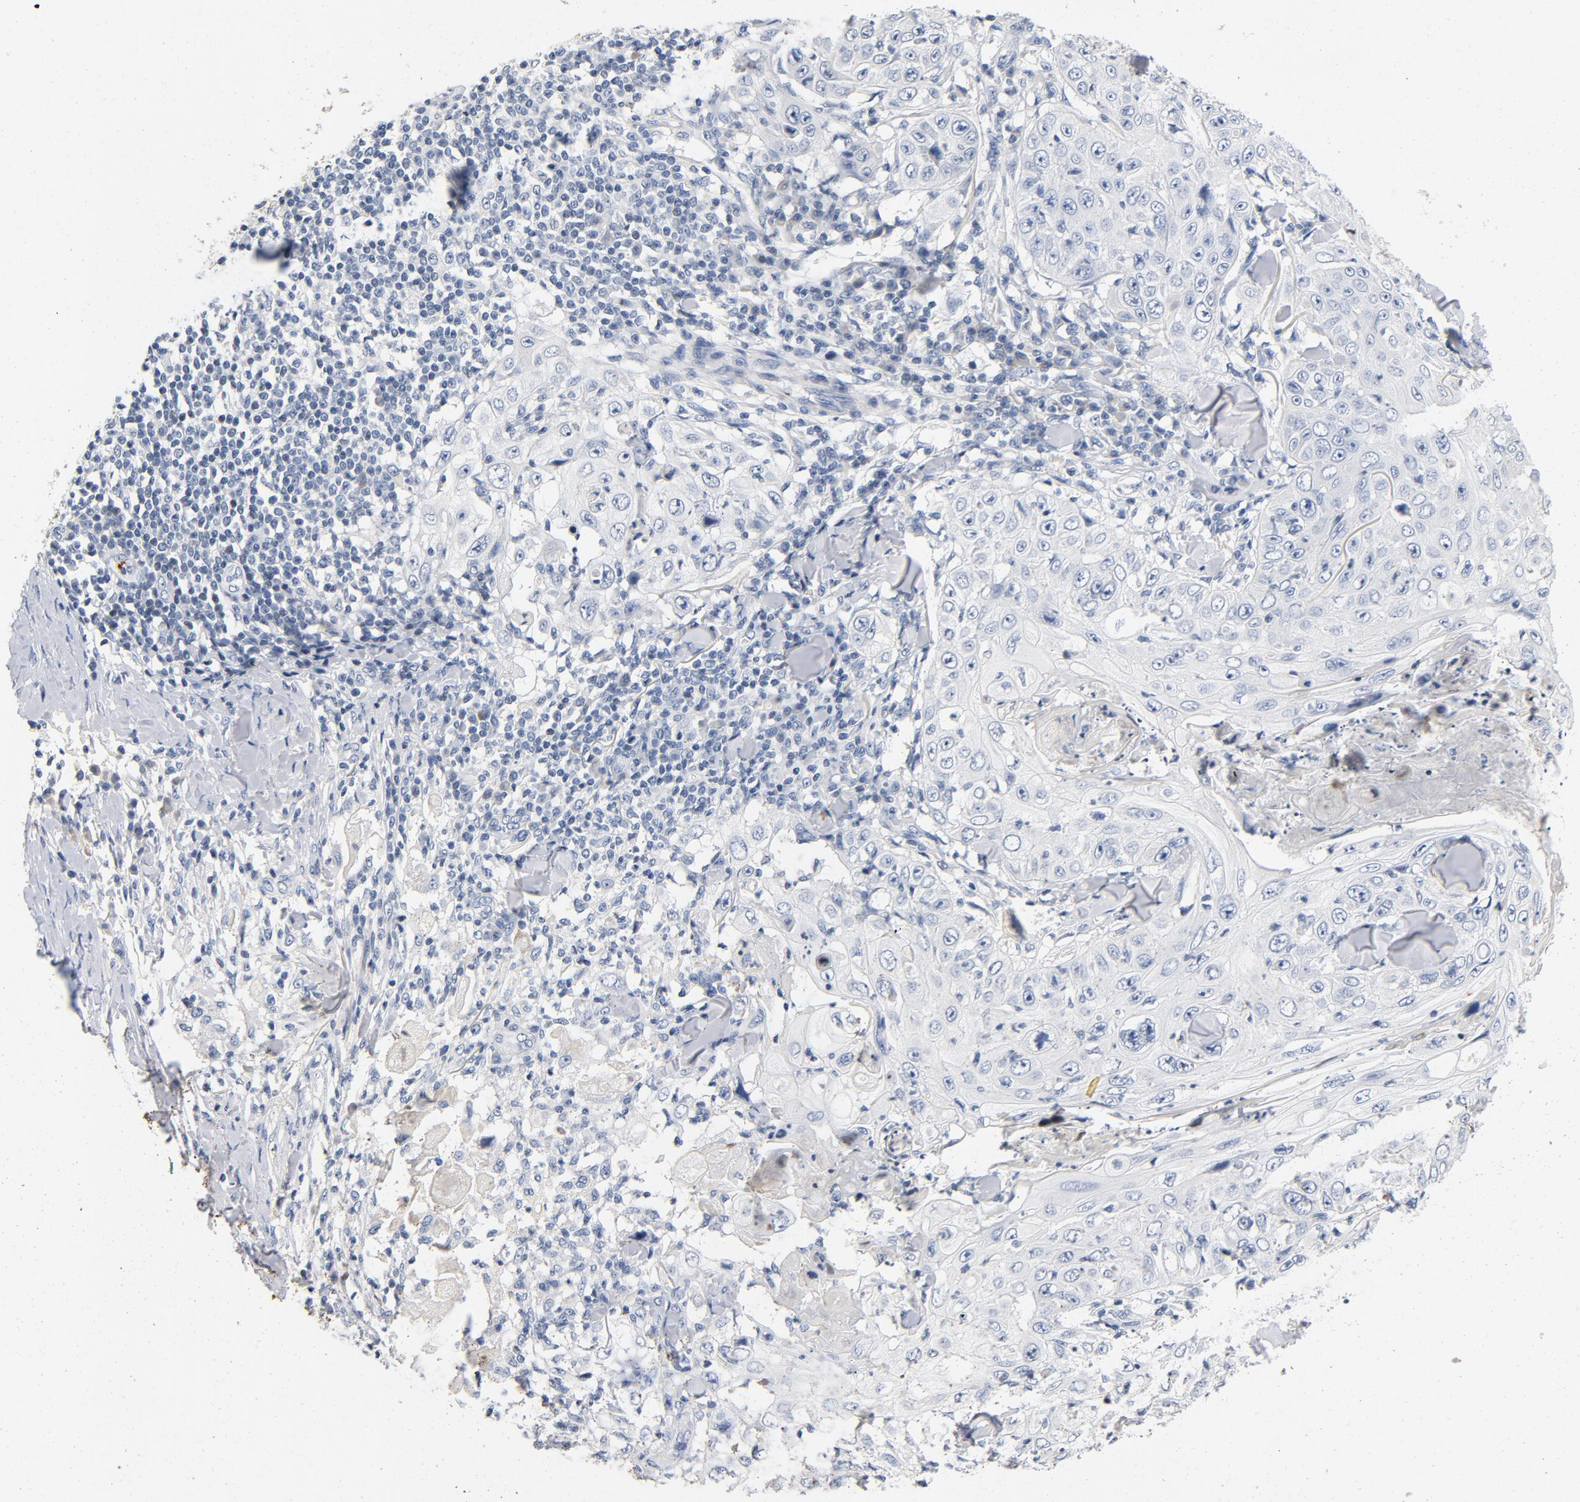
{"staining": {"intensity": "negative", "quantity": "none", "location": "none"}, "tissue": "skin cancer", "cell_type": "Tumor cells", "image_type": "cancer", "snomed": [{"axis": "morphology", "description": "Squamous cell carcinoma, NOS"}, {"axis": "topography", "description": "Skin"}], "caption": "The immunohistochemistry (IHC) micrograph has no significant positivity in tumor cells of skin cancer (squamous cell carcinoma) tissue. The staining was performed using DAB (3,3'-diaminobenzidine) to visualize the protein expression in brown, while the nuclei were stained in blue with hematoxylin (Magnification: 20x).", "gene": "PIM1", "patient": {"sex": "male", "age": 86}}